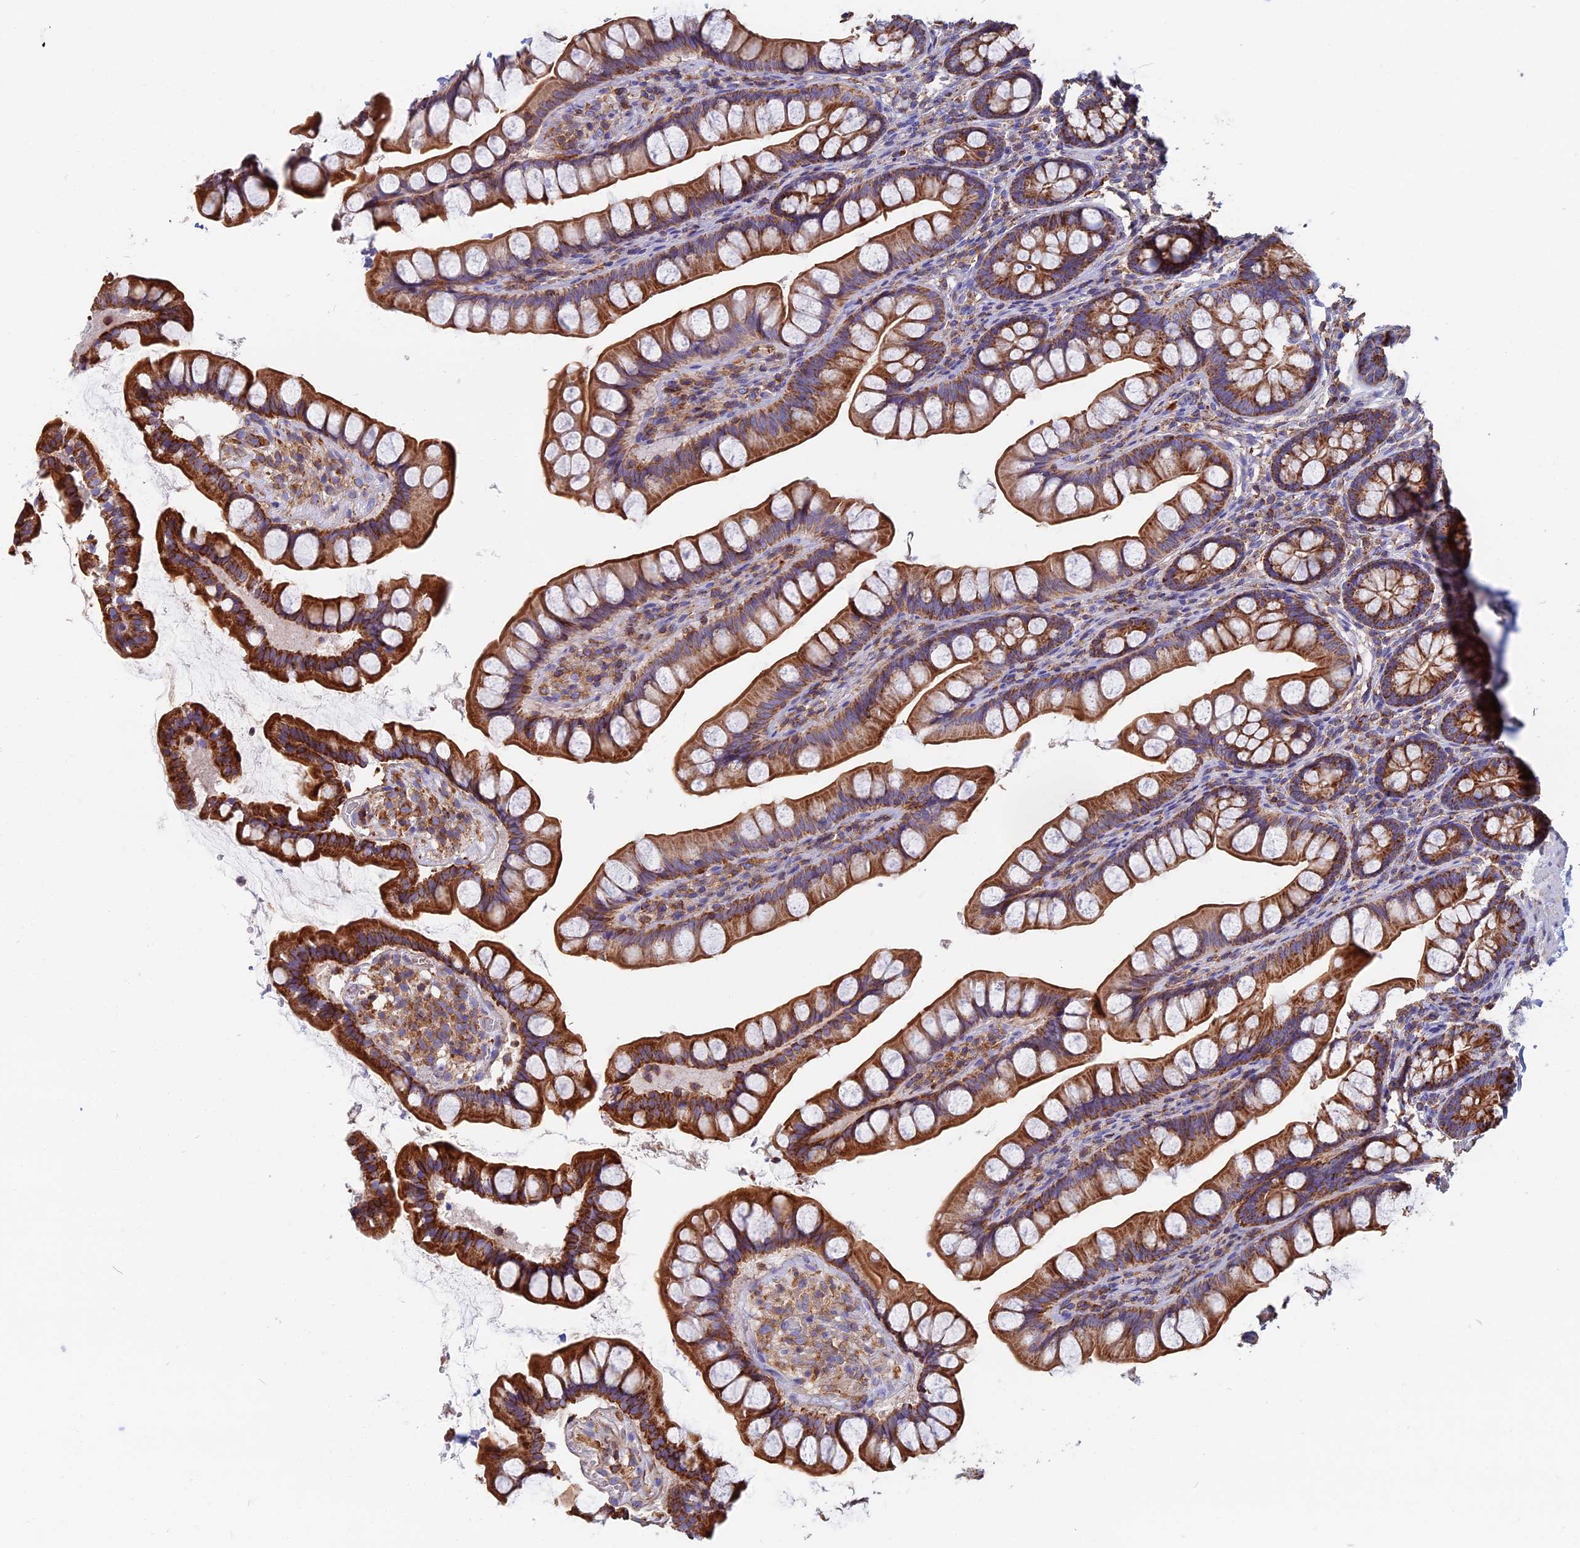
{"staining": {"intensity": "strong", "quantity": ">75%", "location": "cytoplasmic/membranous"}, "tissue": "small intestine", "cell_type": "Glandular cells", "image_type": "normal", "snomed": [{"axis": "morphology", "description": "Normal tissue, NOS"}, {"axis": "topography", "description": "Small intestine"}], "caption": "This histopathology image displays immunohistochemistry (IHC) staining of unremarkable small intestine, with high strong cytoplasmic/membranous staining in approximately >75% of glandular cells.", "gene": "HSD17B8", "patient": {"sex": "male", "age": 70}}